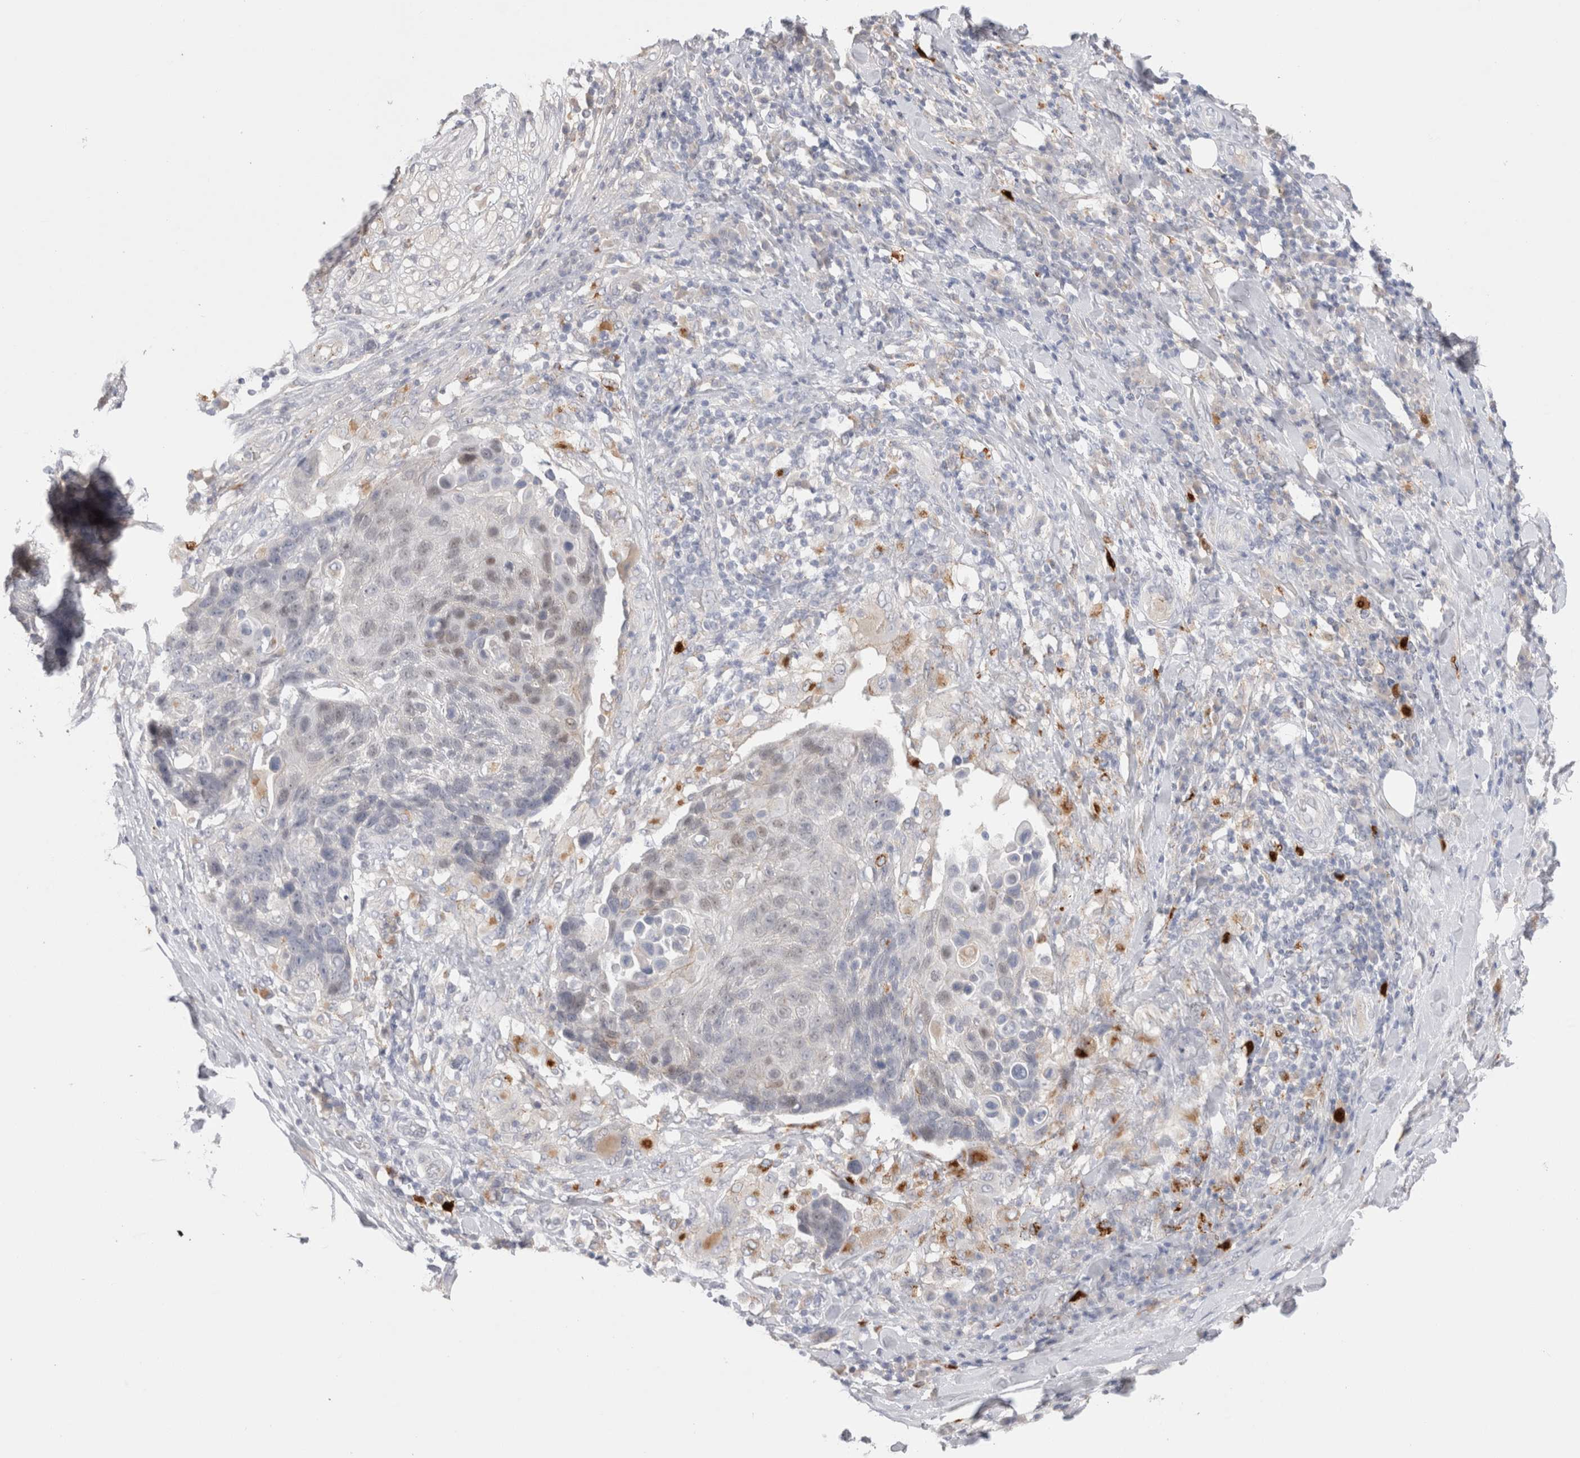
{"staining": {"intensity": "negative", "quantity": "none", "location": "none"}, "tissue": "lung cancer", "cell_type": "Tumor cells", "image_type": "cancer", "snomed": [{"axis": "morphology", "description": "Squamous cell carcinoma, NOS"}, {"axis": "topography", "description": "Lung"}], "caption": "This is a image of immunohistochemistry staining of lung squamous cell carcinoma, which shows no expression in tumor cells. Brightfield microscopy of IHC stained with DAB (brown) and hematoxylin (blue), captured at high magnification.", "gene": "HPGDS", "patient": {"sex": "male", "age": 66}}